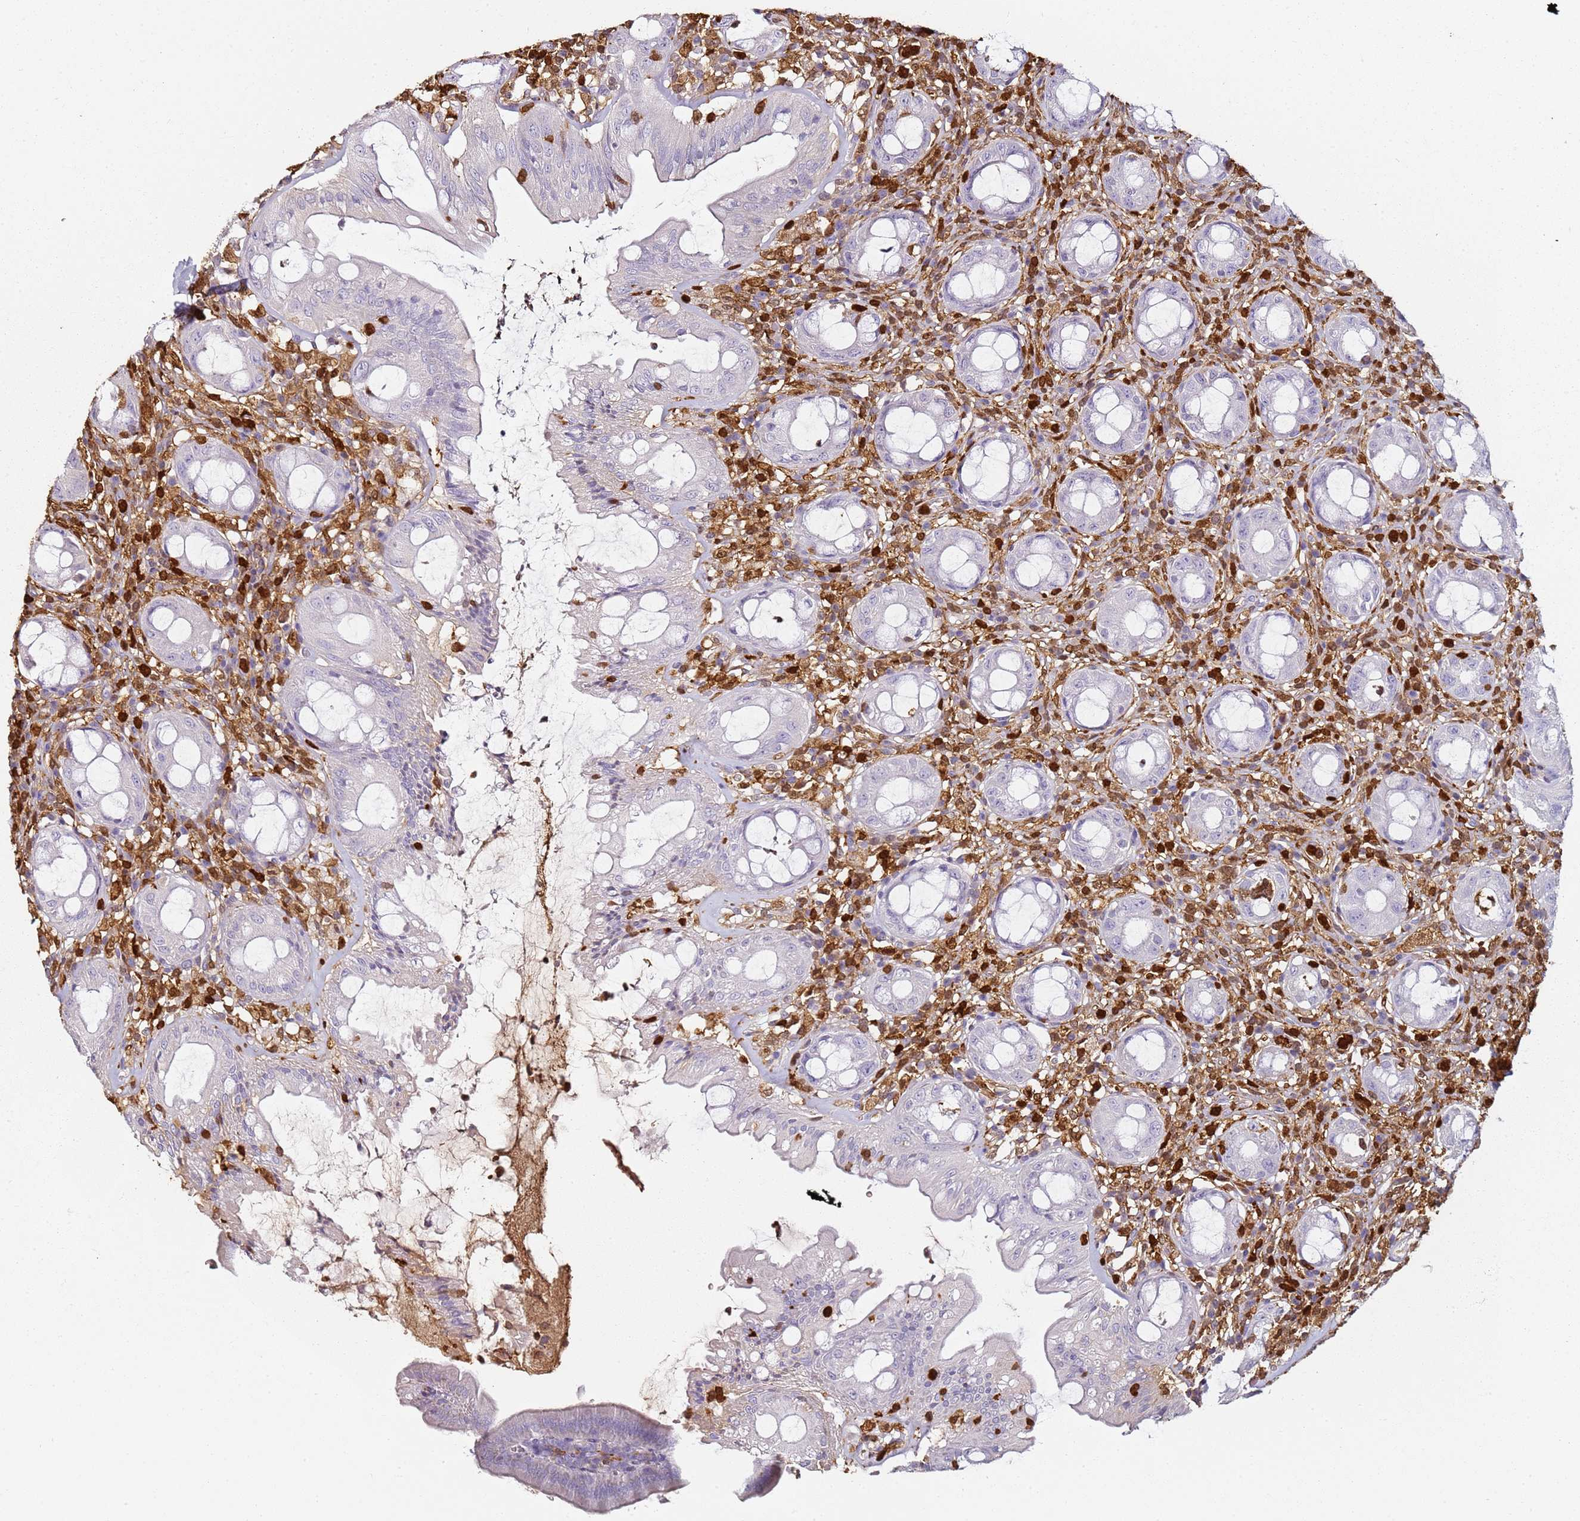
{"staining": {"intensity": "negative", "quantity": "none", "location": "none"}, "tissue": "rectum", "cell_type": "Glandular cells", "image_type": "normal", "snomed": [{"axis": "morphology", "description": "Normal tissue, NOS"}, {"axis": "topography", "description": "Rectum"}], "caption": "High magnification brightfield microscopy of normal rectum stained with DAB (3,3'-diaminobenzidine) (brown) and counterstained with hematoxylin (blue): glandular cells show no significant positivity. The staining was performed using DAB to visualize the protein expression in brown, while the nuclei were stained in blue with hematoxylin (Magnification: 20x).", "gene": "S100A4", "patient": {"sex": "female", "age": 57}}